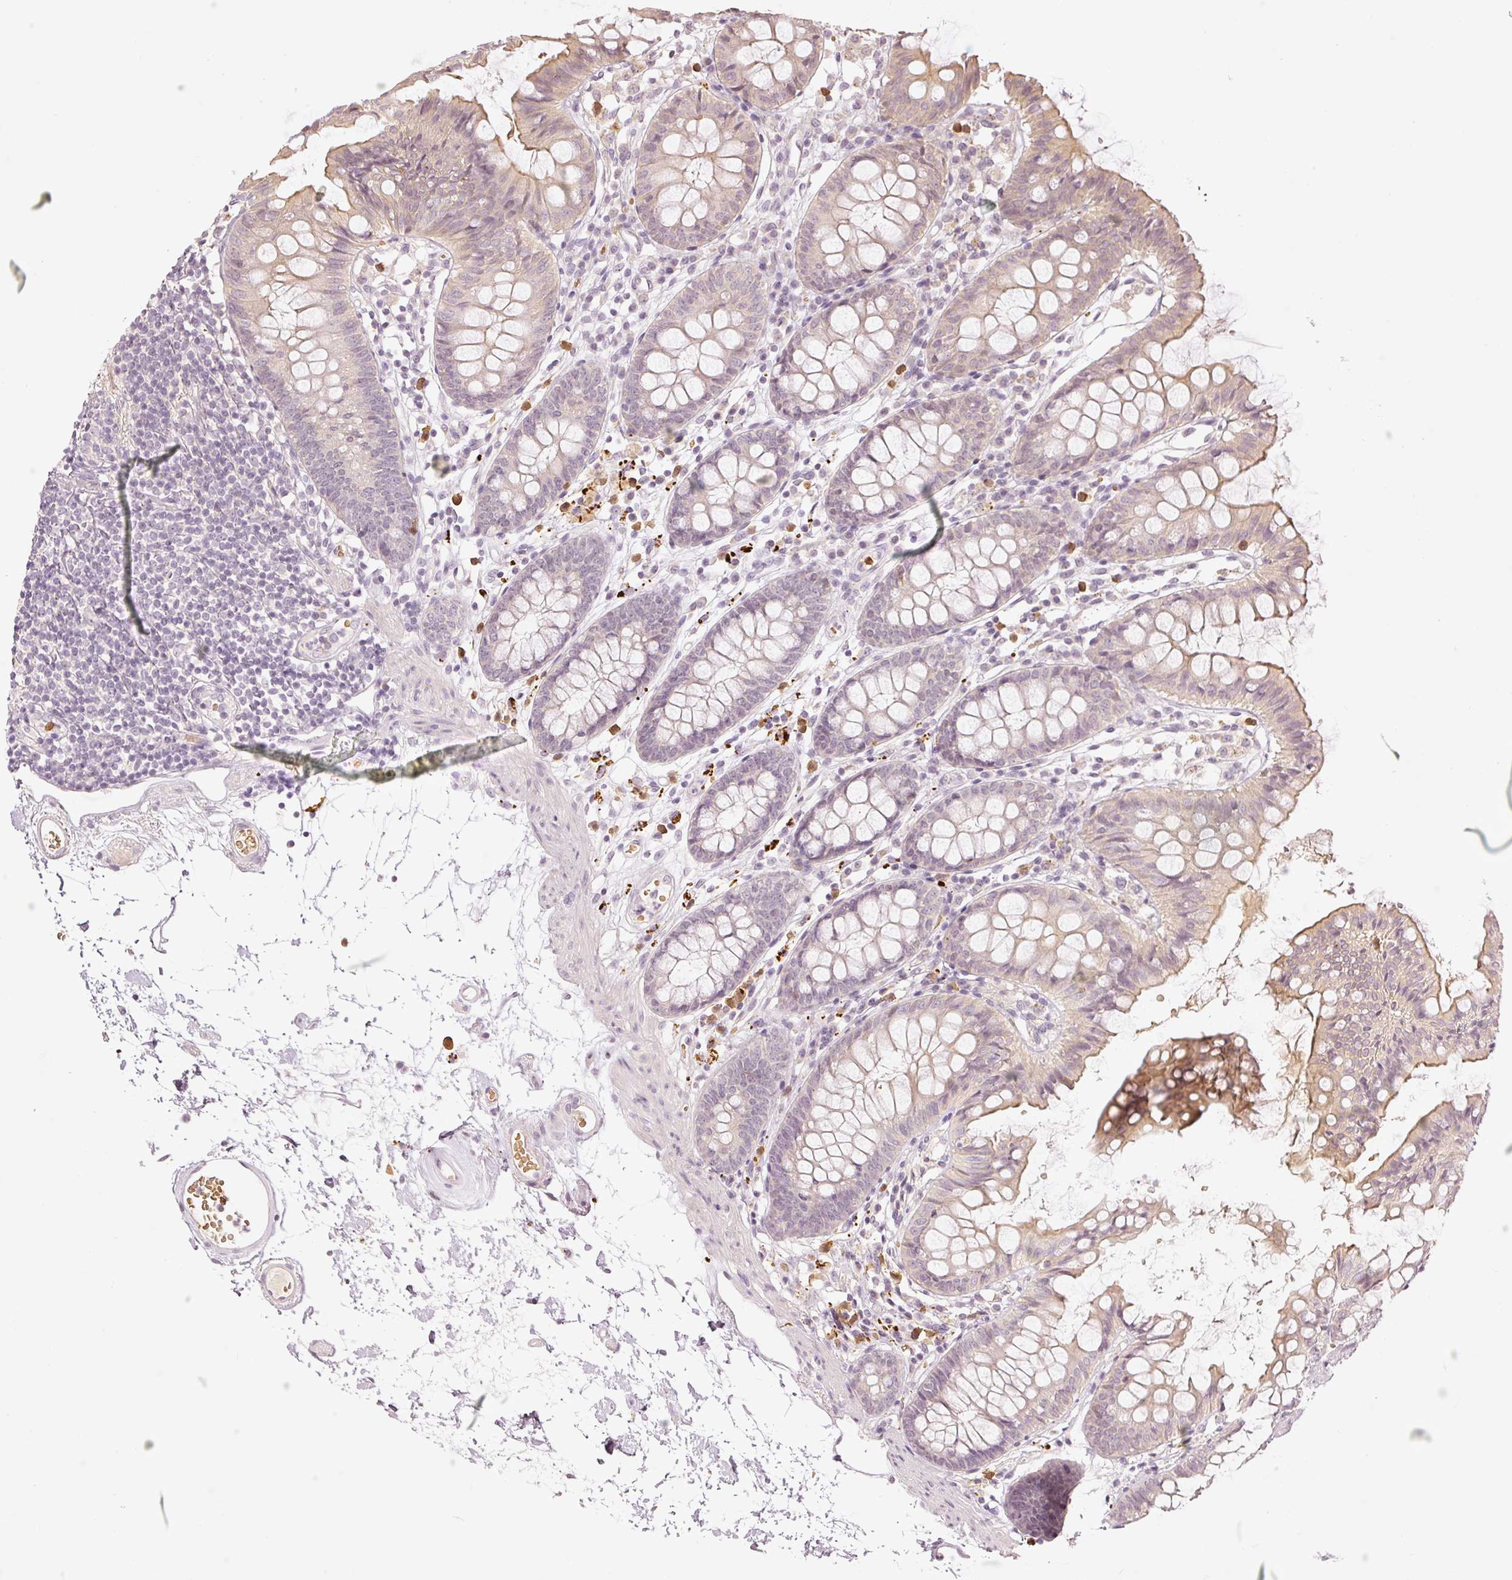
{"staining": {"intensity": "negative", "quantity": "none", "location": "none"}, "tissue": "colon", "cell_type": "Endothelial cells", "image_type": "normal", "snomed": [{"axis": "morphology", "description": "Normal tissue, NOS"}, {"axis": "topography", "description": "Colon"}], "caption": "An immunohistochemistry image of unremarkable colon is shown. There is no staining in endothelial cells of colon. (Stains: DAB immunohistochemistry with hematoxylin counter stain, Microscopy: brightfield microscopy at high magnification).", "gene": "GZMA", "patient": {"sex": "female", "age": 84}}